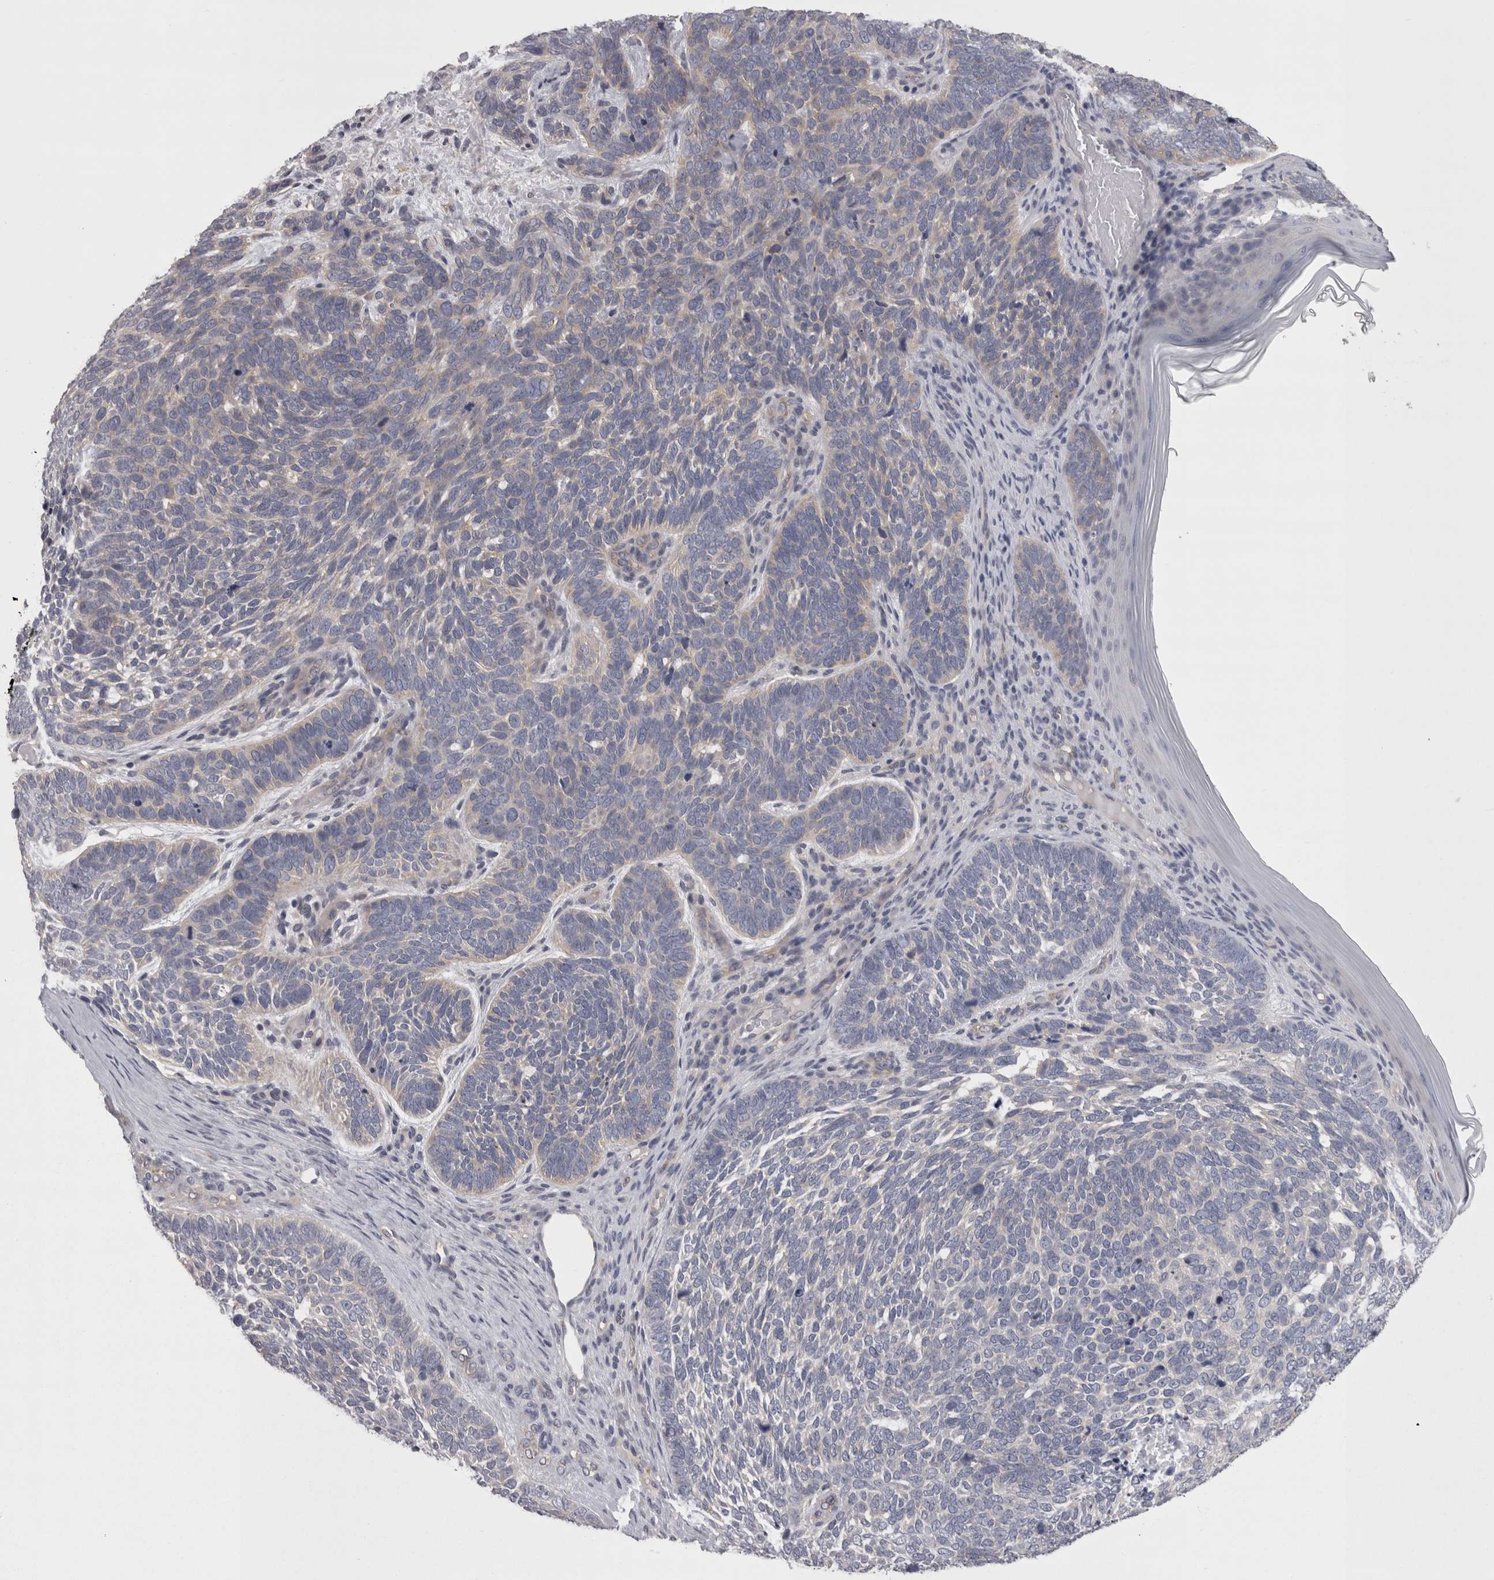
{"staining": {"intensity": "weak", "quantity": "<25%", "location": "cytoplasmic/membranous"}, "tissue": "skin cancer", "cell_type": "Tumor cells", "image_type": "cancer", "snomed": [{"axis": "morphology", "description": "Basal cell carcinoma"}, {"axis": "topography", "description": "Skin"}], "caption": "A micrograph of skin cancer stained for a protein displays no brown staining in tumor cells.", "gene": "LYZL6", "patient": {"sex": "female", "age": 85}}